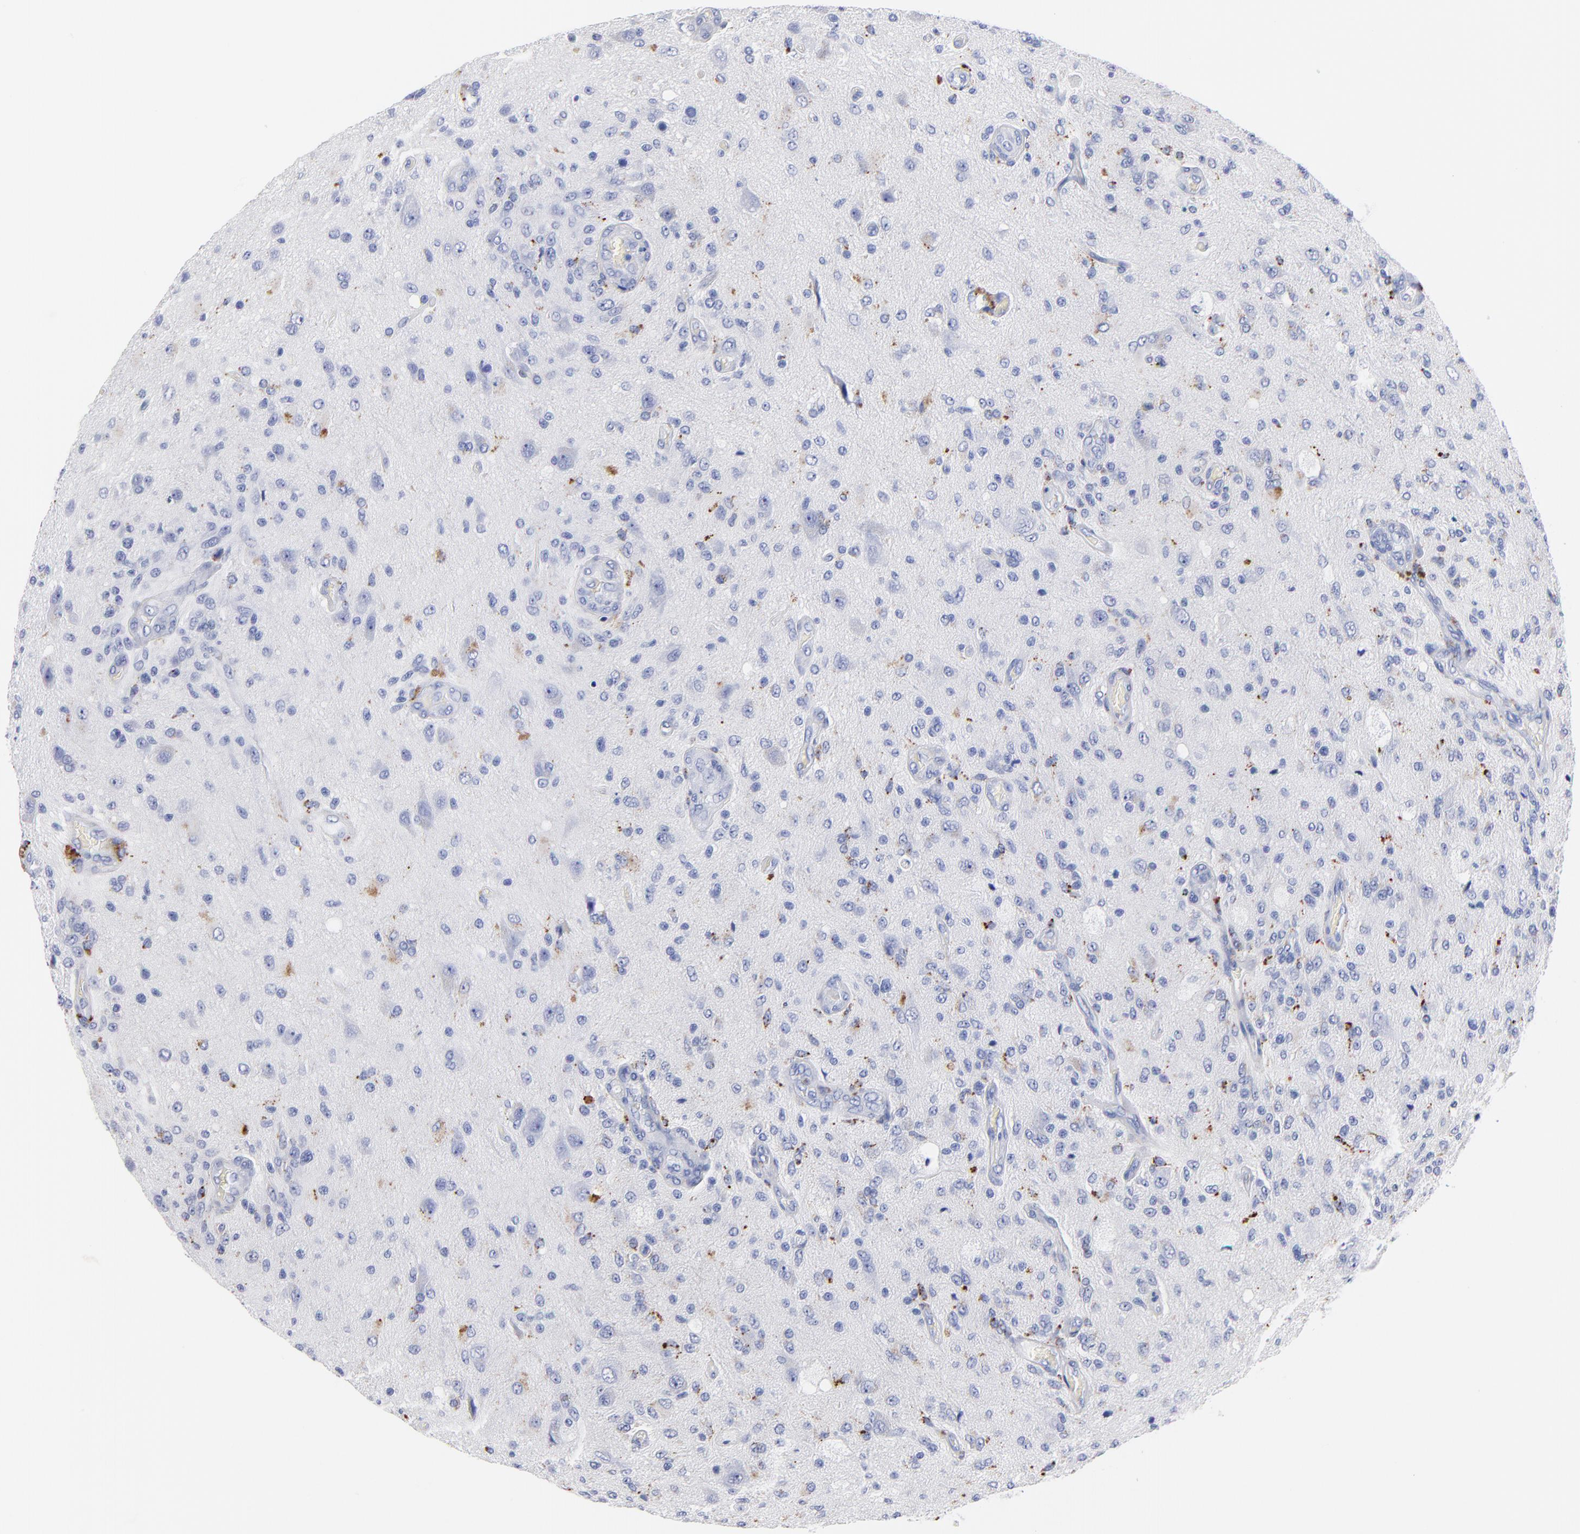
{"staining": {"intensity": "moderate", "quantity": "<25%", "location": "cytoplasmic/membranous"}, "tissue": "glioma", "cell_type": "Tumor cells", "image_type": "cancer", "snomed": [{"axis": "morphology", "description": "Normal tissue, NOS"}, {"axis": "morphology", "description": "Glioma, malignant, High grade"}, {"axis": "topography", "description": "Cerebral cortex"}], "caption": "IHC histopathology image of glioma stained for a protein (brown), which exhibits low levels of moderate cytoplasmic/membranous expression in about <25% of tumor cells.", "gene": "CPVL", "patient": {"sex": "male", "age": 77}}